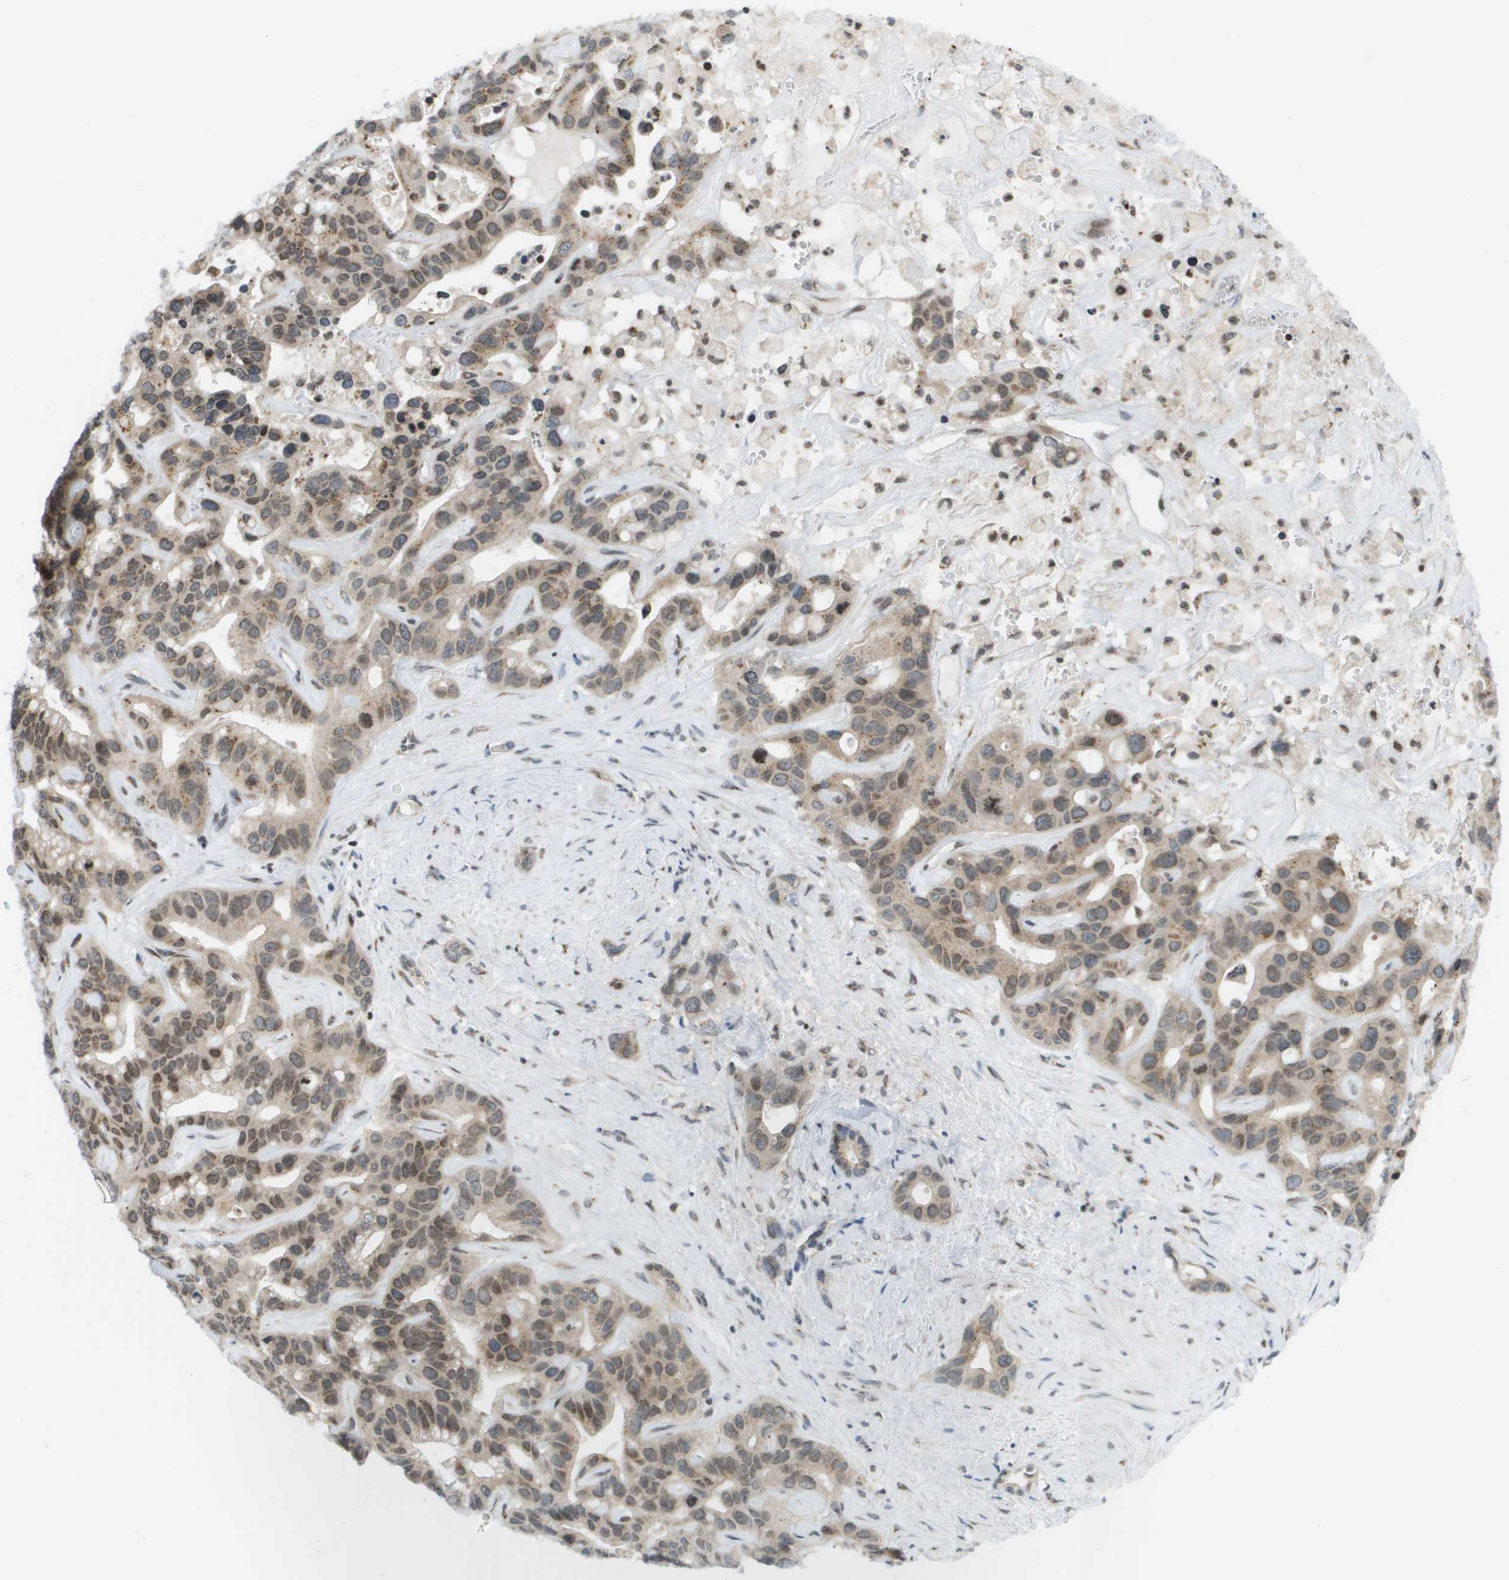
{"staining": {"intensity": "moderate", "quantity": ">75%", "location": "cytoplasmic/membranous,nuclear"}, "tissue": "liver cancer", "cell_type": "Tumor cells", "image_type": "cancer", "snomed": [{"axis": "morphology", "description": "Cholangiocarcinoma"}, {"axis": "topography", "description": "Liver"}], "caption": "This micrograph exhibits IHC staining of human liver cholangiocarcinoma, with medium moderate cytoplasmic/membranous and nuclear staining in about >75% of tumor cells.", "gene": "EVC", "patient": {"sex": "female", "age": 65}}